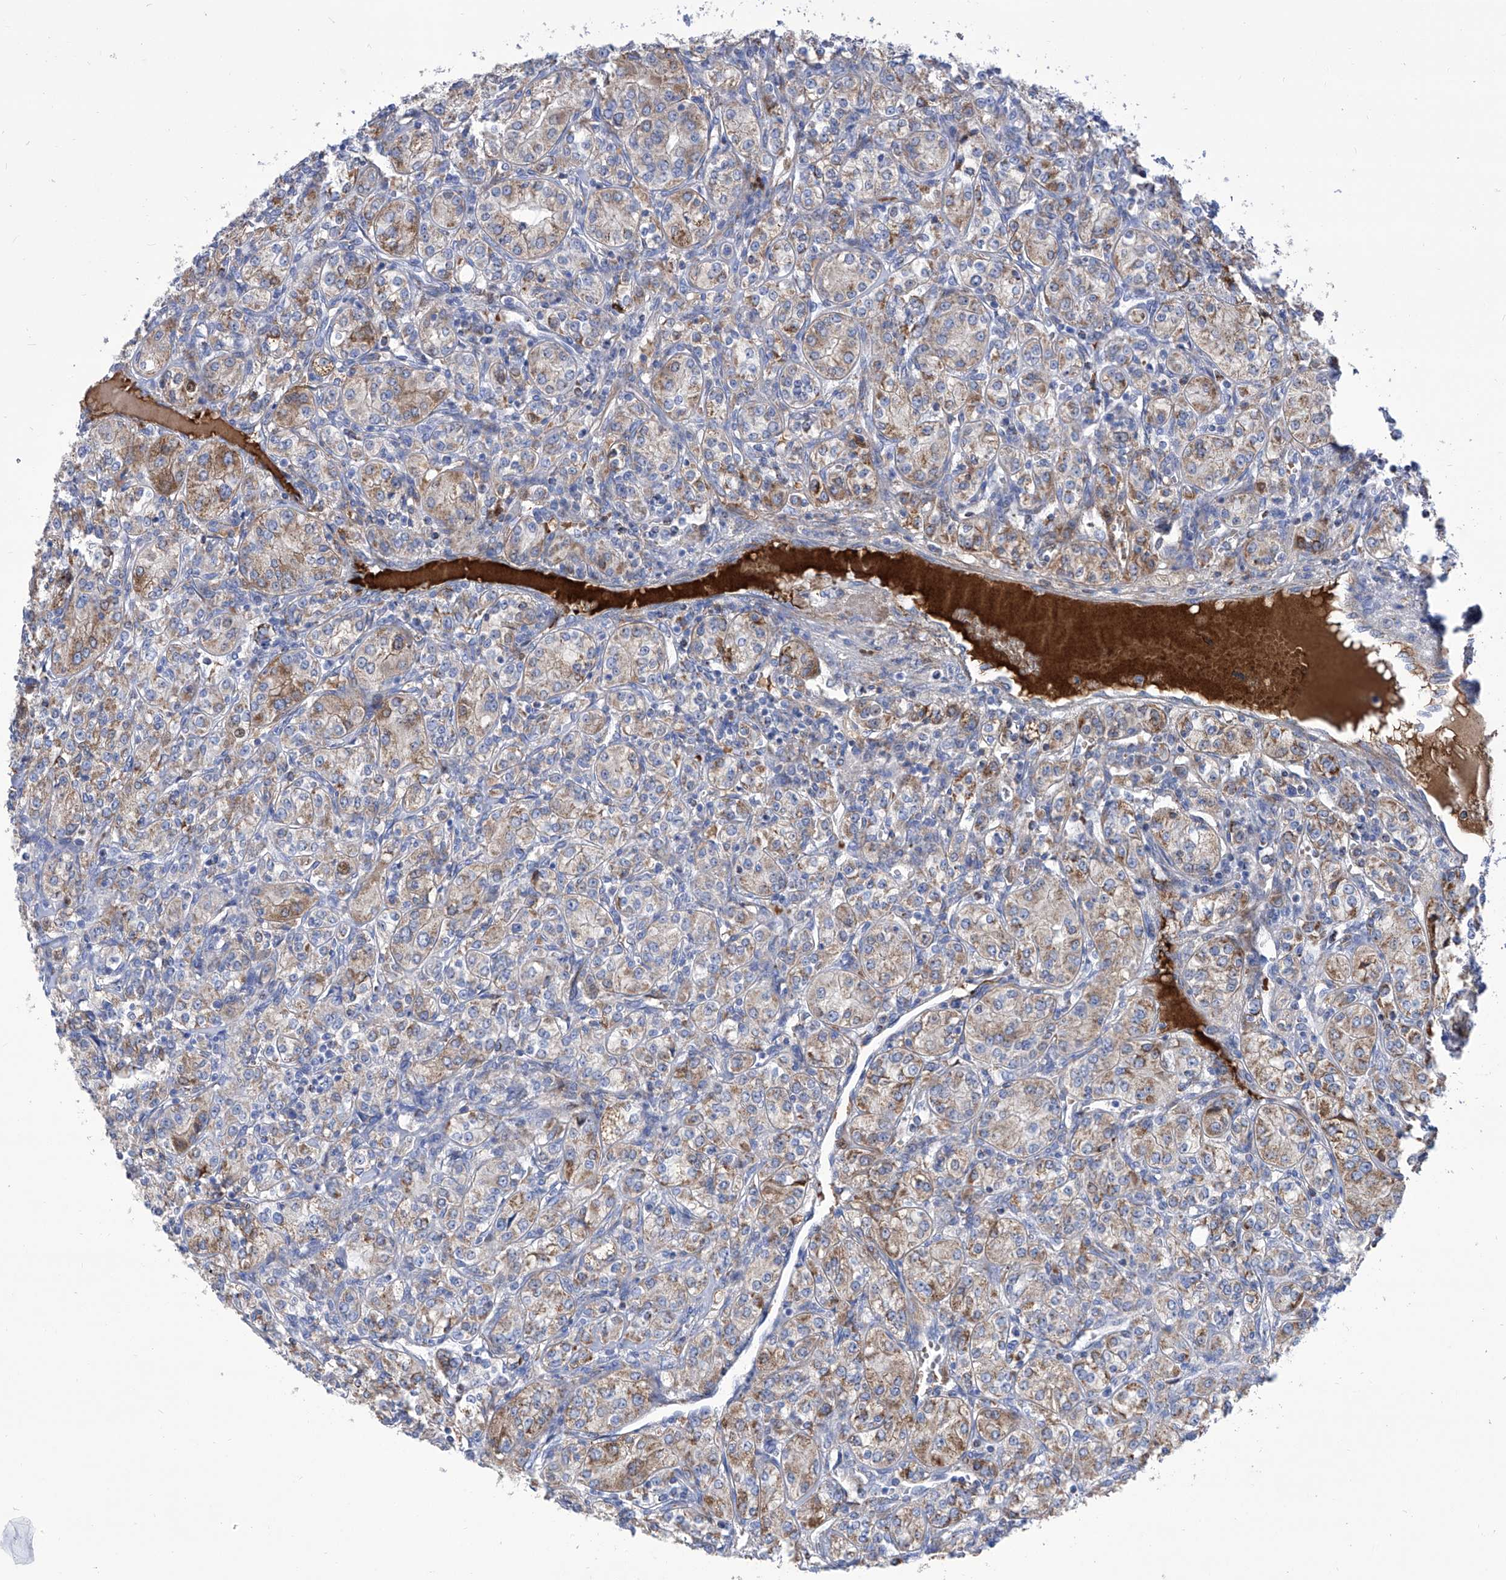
{"staining": {"intensity": "moderate", "quantity": "<25%", "location": "cytoplasmic/membranous"}, "tissue": "renal cancer", "cell_type": "Tumor cells", "image_type": "cancer", "snomed": [{"axis": "morphology", "description": "Adenocarcinoma, NOS"}, {"axis": "topography", "description": "Kidney"}], "caption": "Immunohistochemical staining of renal cancer shows low levels of moderate cytoplasmic/membranous positivity in about <25% of tumor cells. (brown staining indicates protein expression, while blue staining denotes nuclei).", "gene": "SRBD1", "patient": {"sex": "male", "age": 77}}